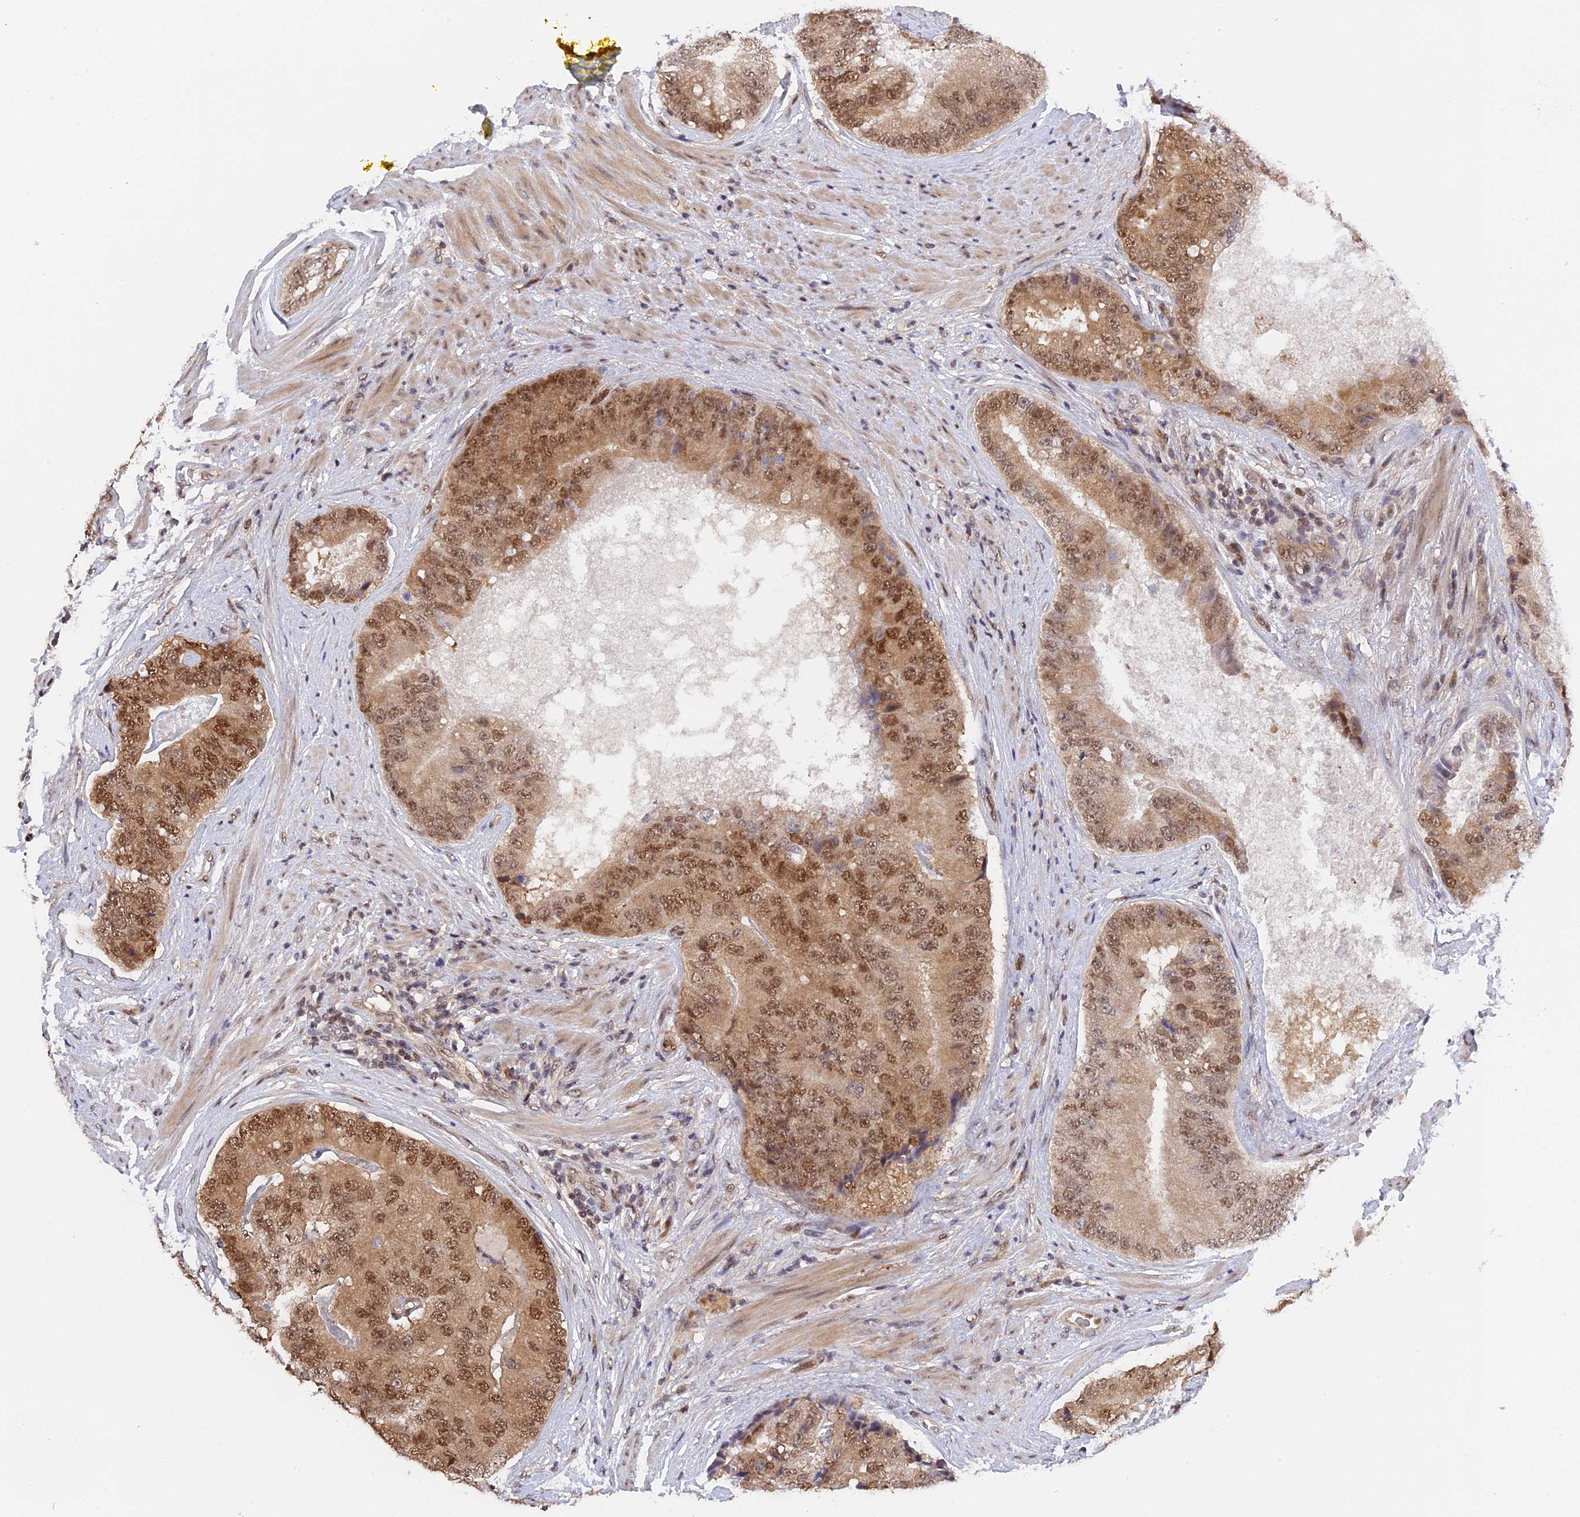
{"staining": {"intensity": "moderate", "quantity": ">75%", "location": "cytoplasmic/membranous,nuclear"}, "tissue": "prostate cancer", "cell_type": "Tumor cells", "image_type": "cancer", "snomed": [{"axis": "morphology", "description": "Adenocarcinoma, High grade"}, {"axis": "topography", "description": "Prostate"}], "caption": "This image reveals IHC staining of high-grade adenocarcinoma (prostate), with medium moderate cytoplasmic/membranous and nuclear staining in approximately >75% of tumor cells.", "gene": "ZNF428", "patient": {"sex": "male", "age": 70}}